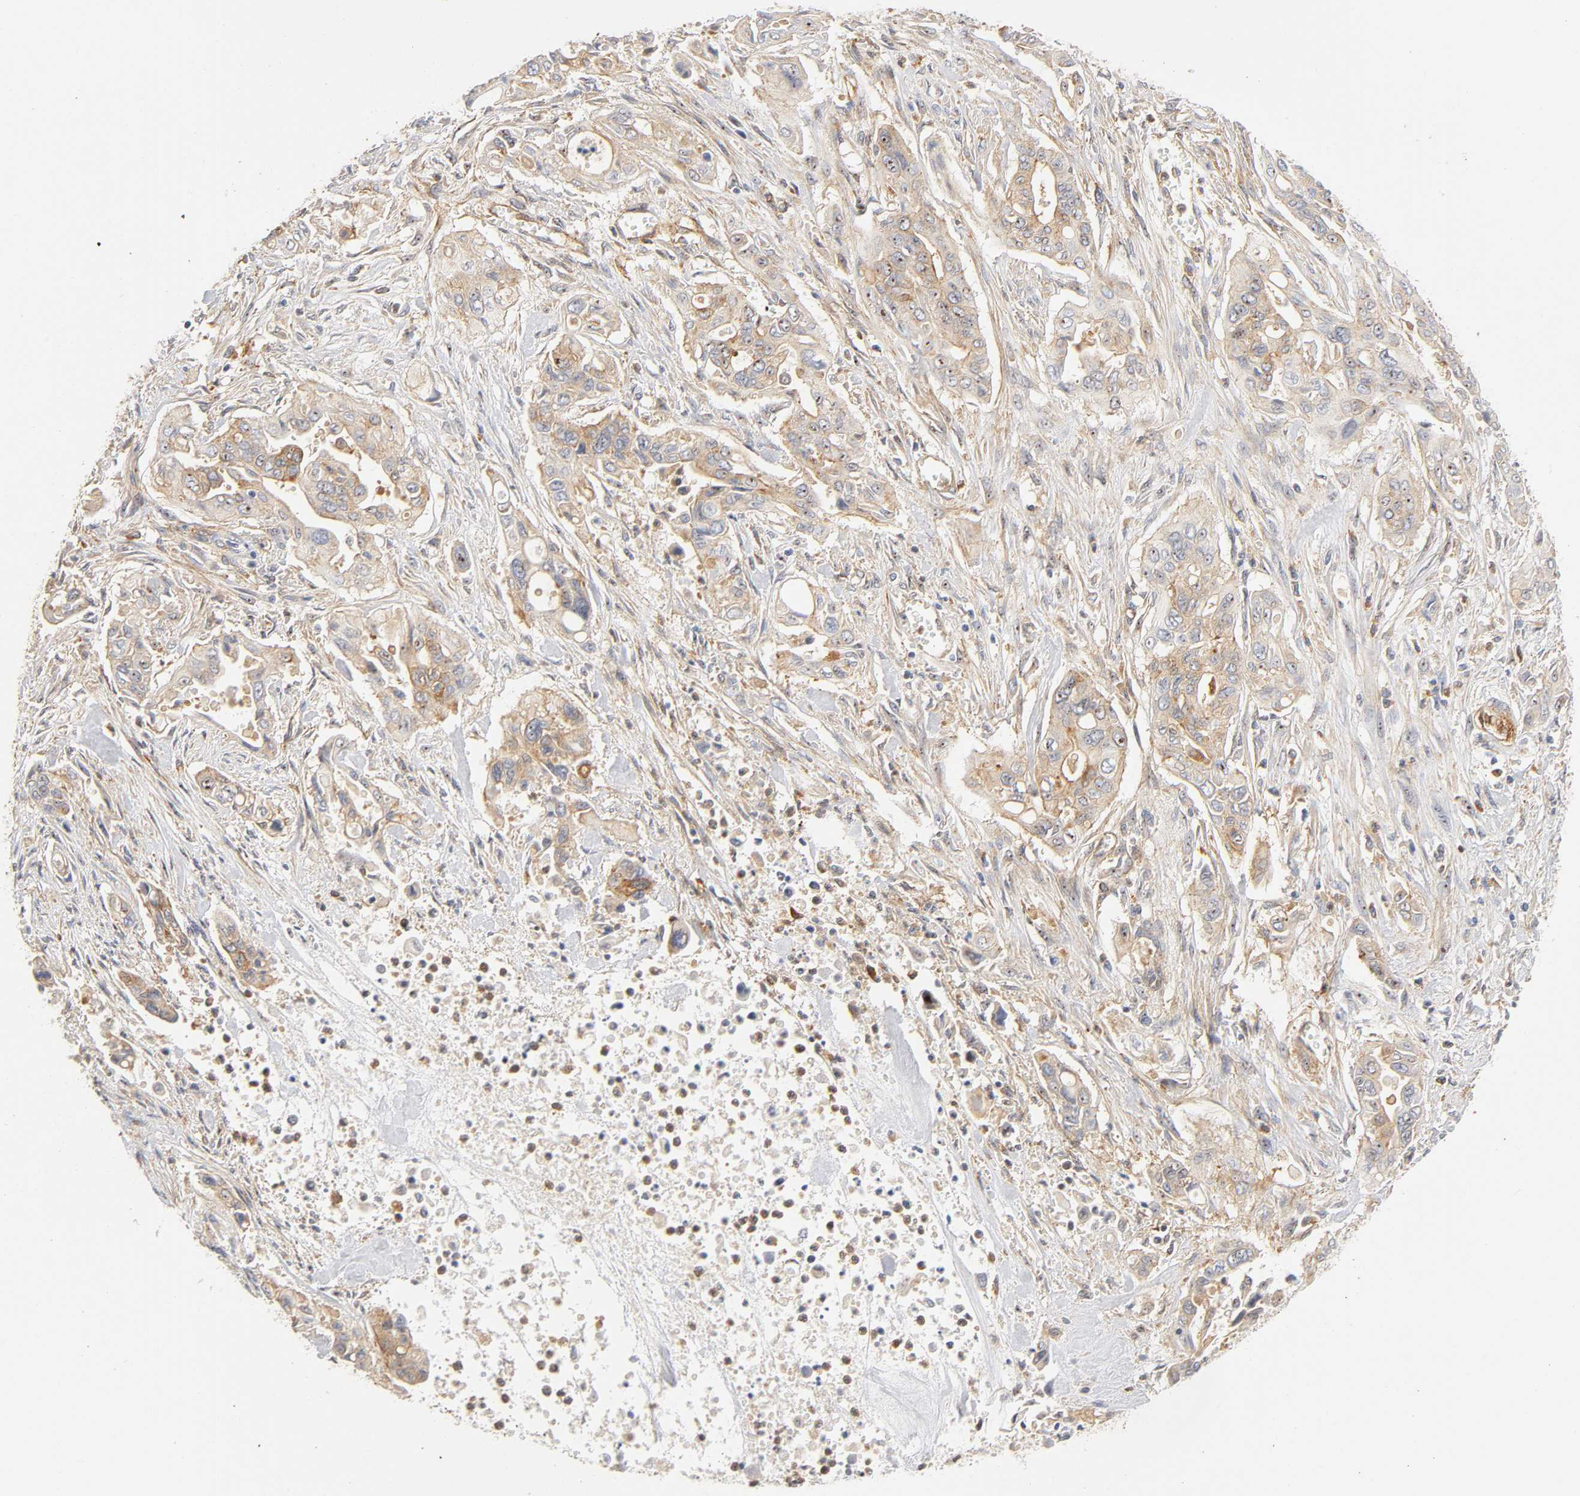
{"staining": {"intensity": "moderate", "quantity": ">75%", "location": "cytoplasmic/membranous,nuclear"}, "tissue": "pancreatic cancer", "cell_type": "Tumor cells", "image_type": "cancer", "snomed": [{"axis": "morphology", "description": "Adenocarcinoma, NOS"}, {"axis": "topography", "description": "Pancreas"}], "caption": "DAB (3,3'-diaminobenzidine) immunohistochemical staining of human pancreatic adenocarcinoma demonstrates moderate cytoplasmic/membranous and nuclear protein expression in approximately >75% of tumor cells. (DAB (3,3'-diaminobenzidine) IHC, brown staining for protein, blue staining for nuclei).", "gene": "PLD1", "patient": {"sex": "male", "age": 77}}